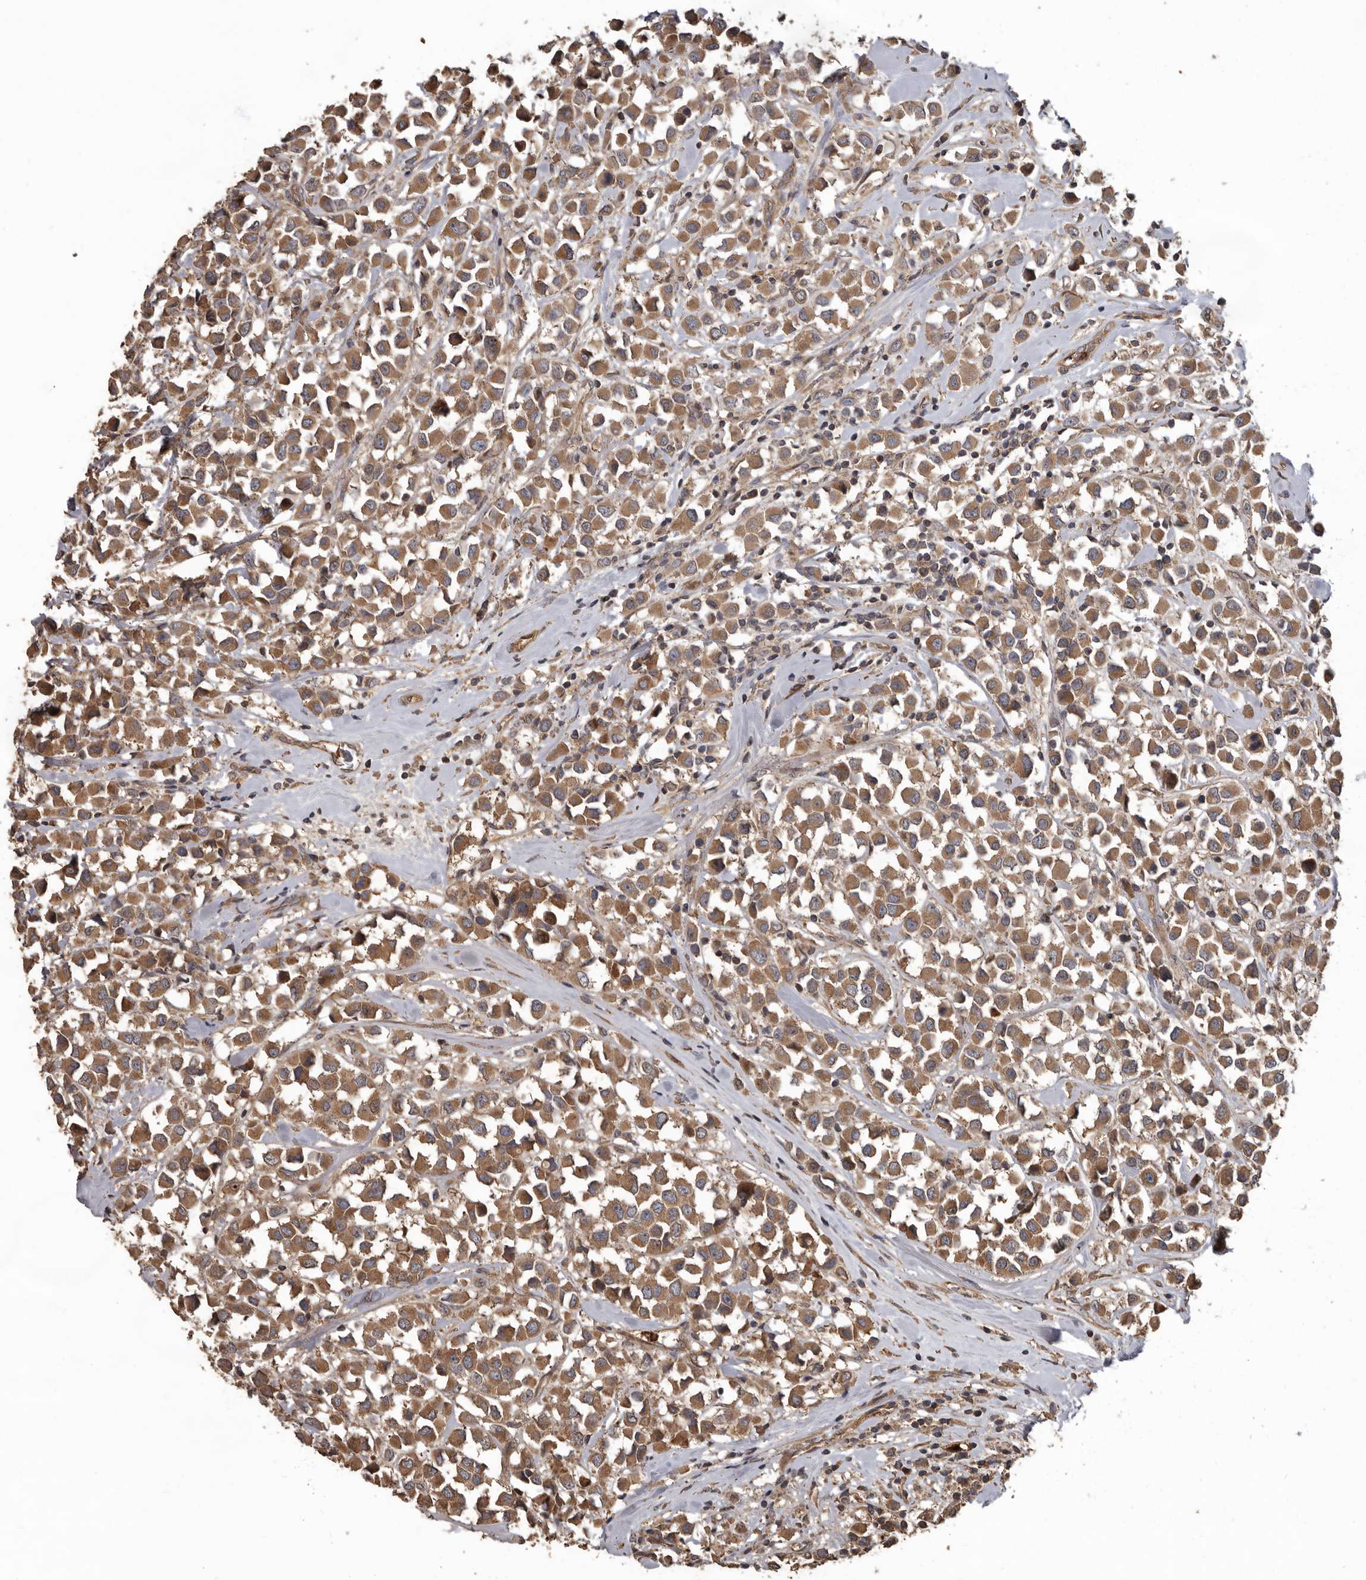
{"staining": {"intensity": "moderate", "quantity": ">75%", "location": "cytoplasmic/membranous"}, "tissue": "breast cancer", "cell_type": "Tumor cells", "image_type": "cancer", "snomed": [{"axis": "morphology", "description": "Duct carcinoma"}, {"axis": "topography", "description": "Breast"}], "caption": "The histopathology image reveals staining of breast intraductal carcinoma, revealing moderate cytoplasmic/membranous protein staining (brown color) within tumor cells. Immunohistochemistry (ihc) stains the protein of interest in brown and the nuclei are stained blue.", "gene": "ARHGEF5", "patient": {"sex": "female", "age": 61}}